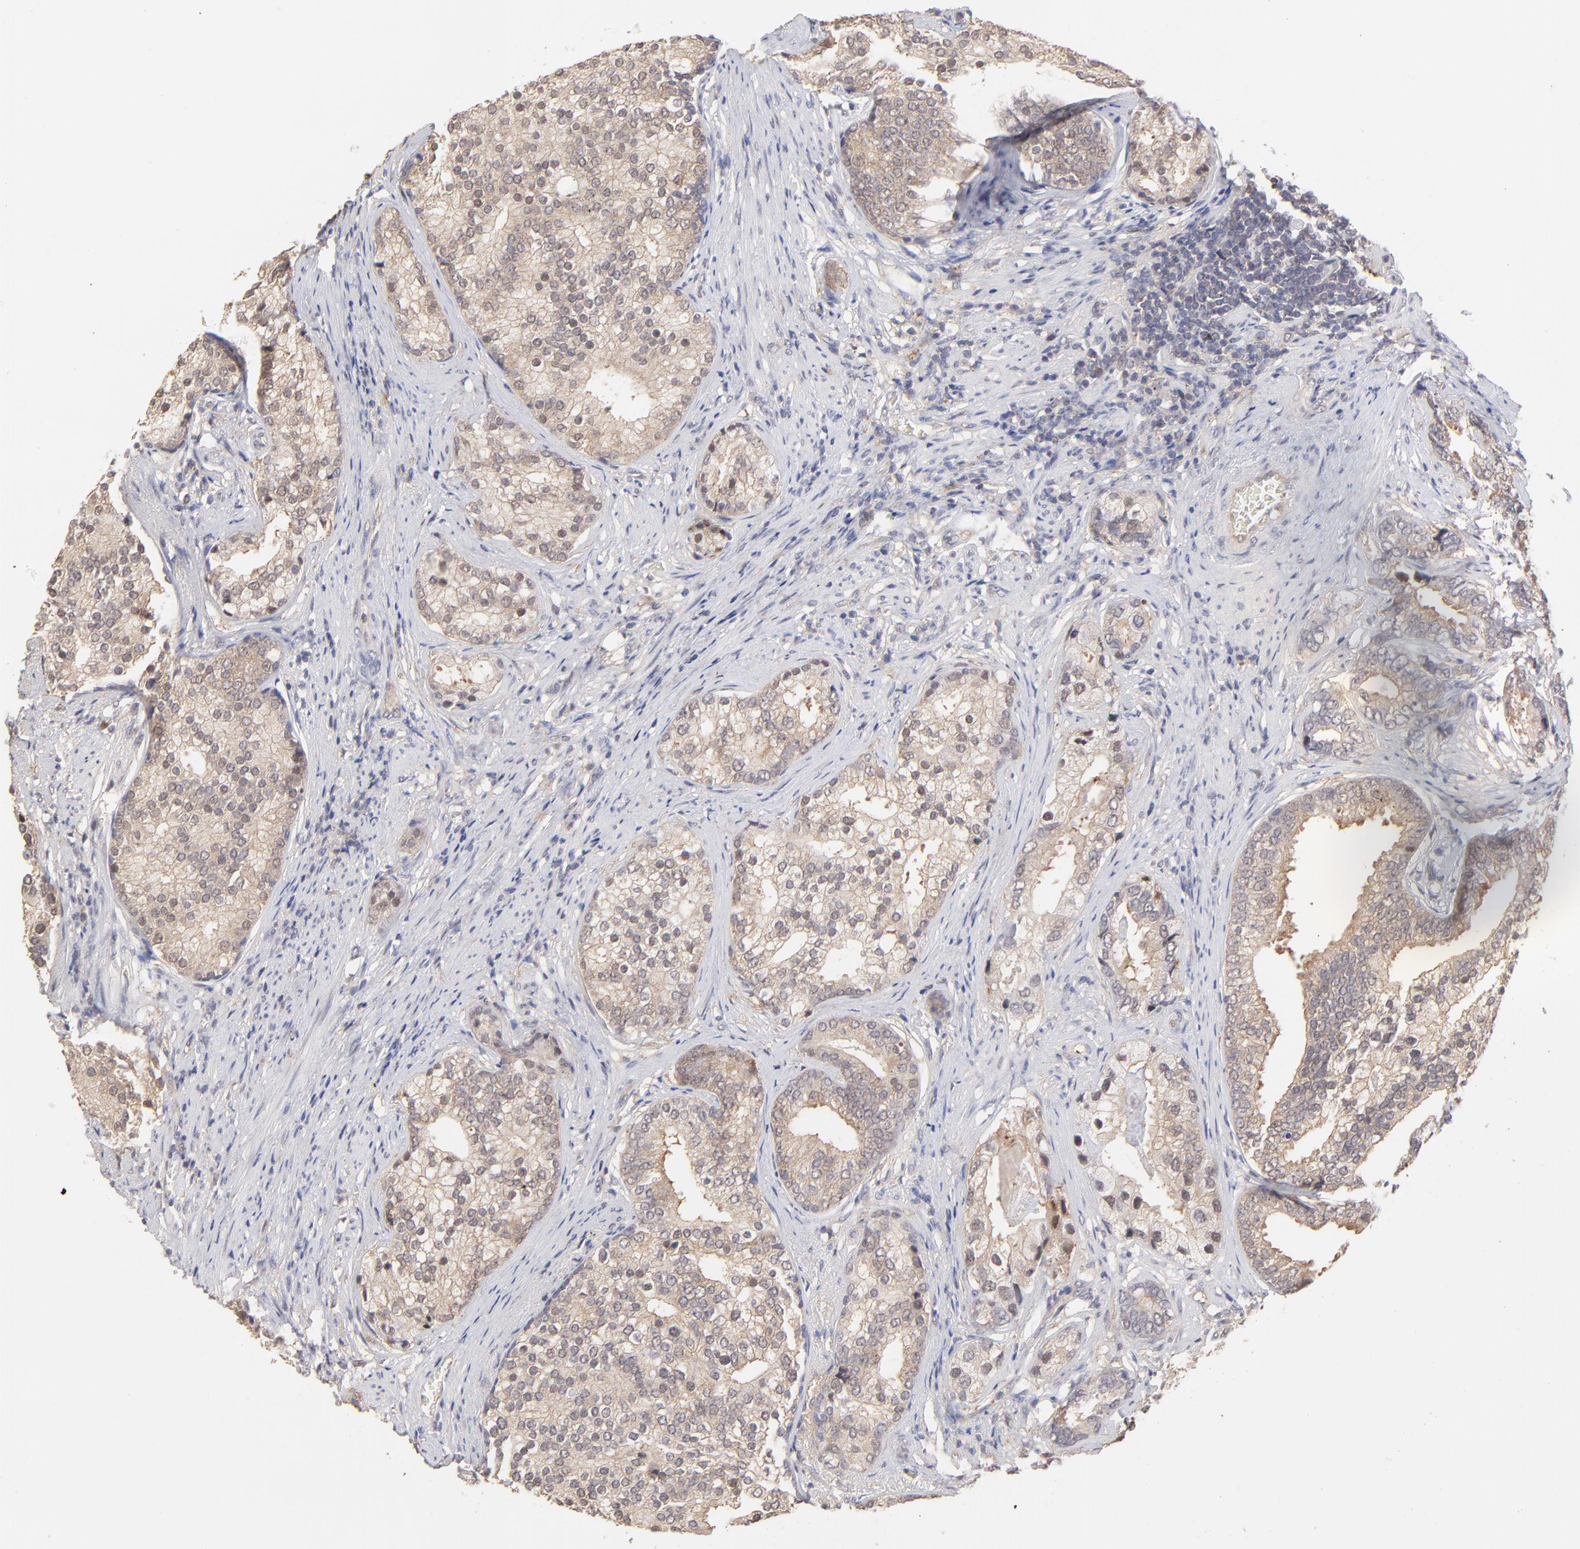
{"staining": {"intensity": "weak", "quantity": ">75%", "location": "cytoplasmic/membranous,nuclear"}, "tissue": "prostate cancer", "cell_type": "Tumor cells", "image_type": "cancer", "snomed": [{"axis": "morphology", "description": "Adenocarcinoma, Low grade"}, {"axis": "topography", "description": "Prostate"}], "caption": "Prostate cancer was stained to show a protein in brown. There is low levels of weak cytoplasmic/membranous and nuclear positivity in approximately >75% of tumor cells.", "gene": "PSMD14", "patient": {"sex": "male", "age": 71}}